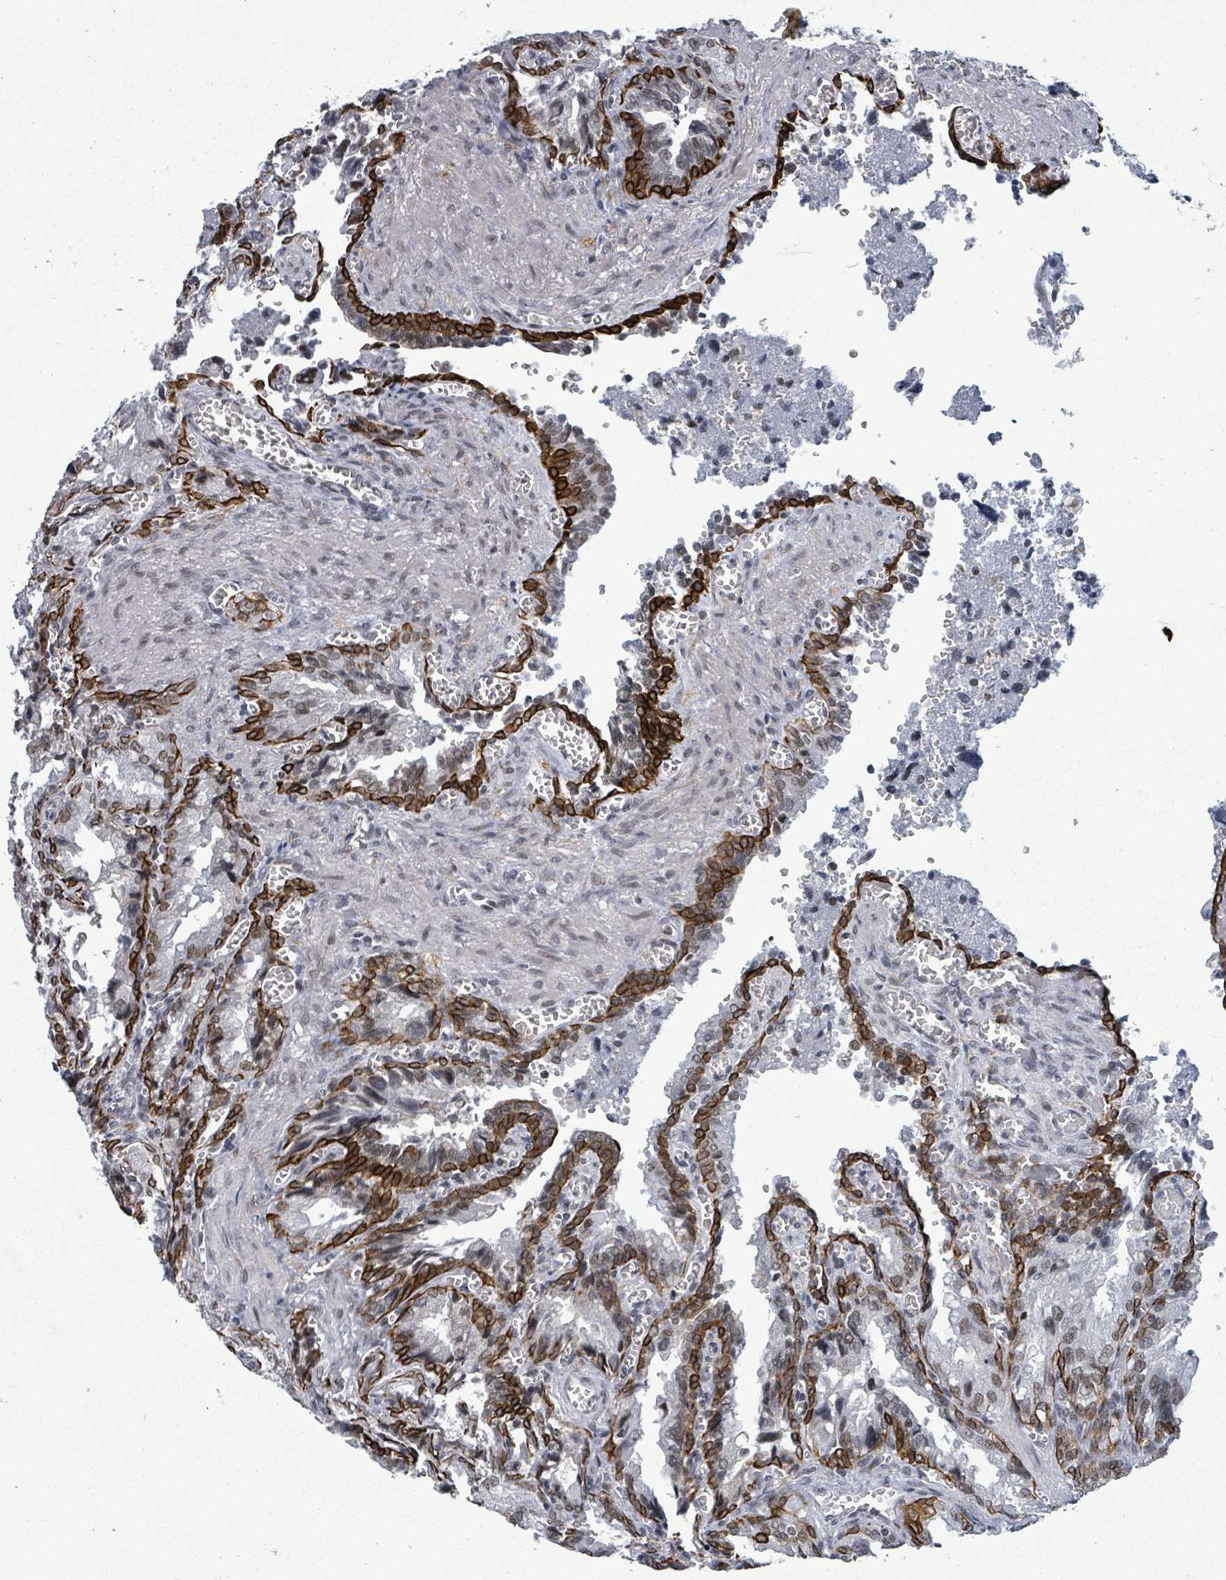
{"staining": {"intensity": "strong", "quantity": "25%-75%", "location": "cytoplasmic/membranous"}, "tissue": "seminal vesicle", "cell_type": "Glandular cells", "image_type": "normal", "snomed": [{"axis": "morphology", "description": "Normal tissue, NOS"}, {"axis": "topography", "description": "Seminal veicle"}], "caption": "Protein expression analysis of normal human seminal vesicle reveals strong cytoplasmic/membranous expression in approximately 25%-75% of glandular cells.", "gene": "BIVM", "patient": {"sex": "male", "age": 67}}